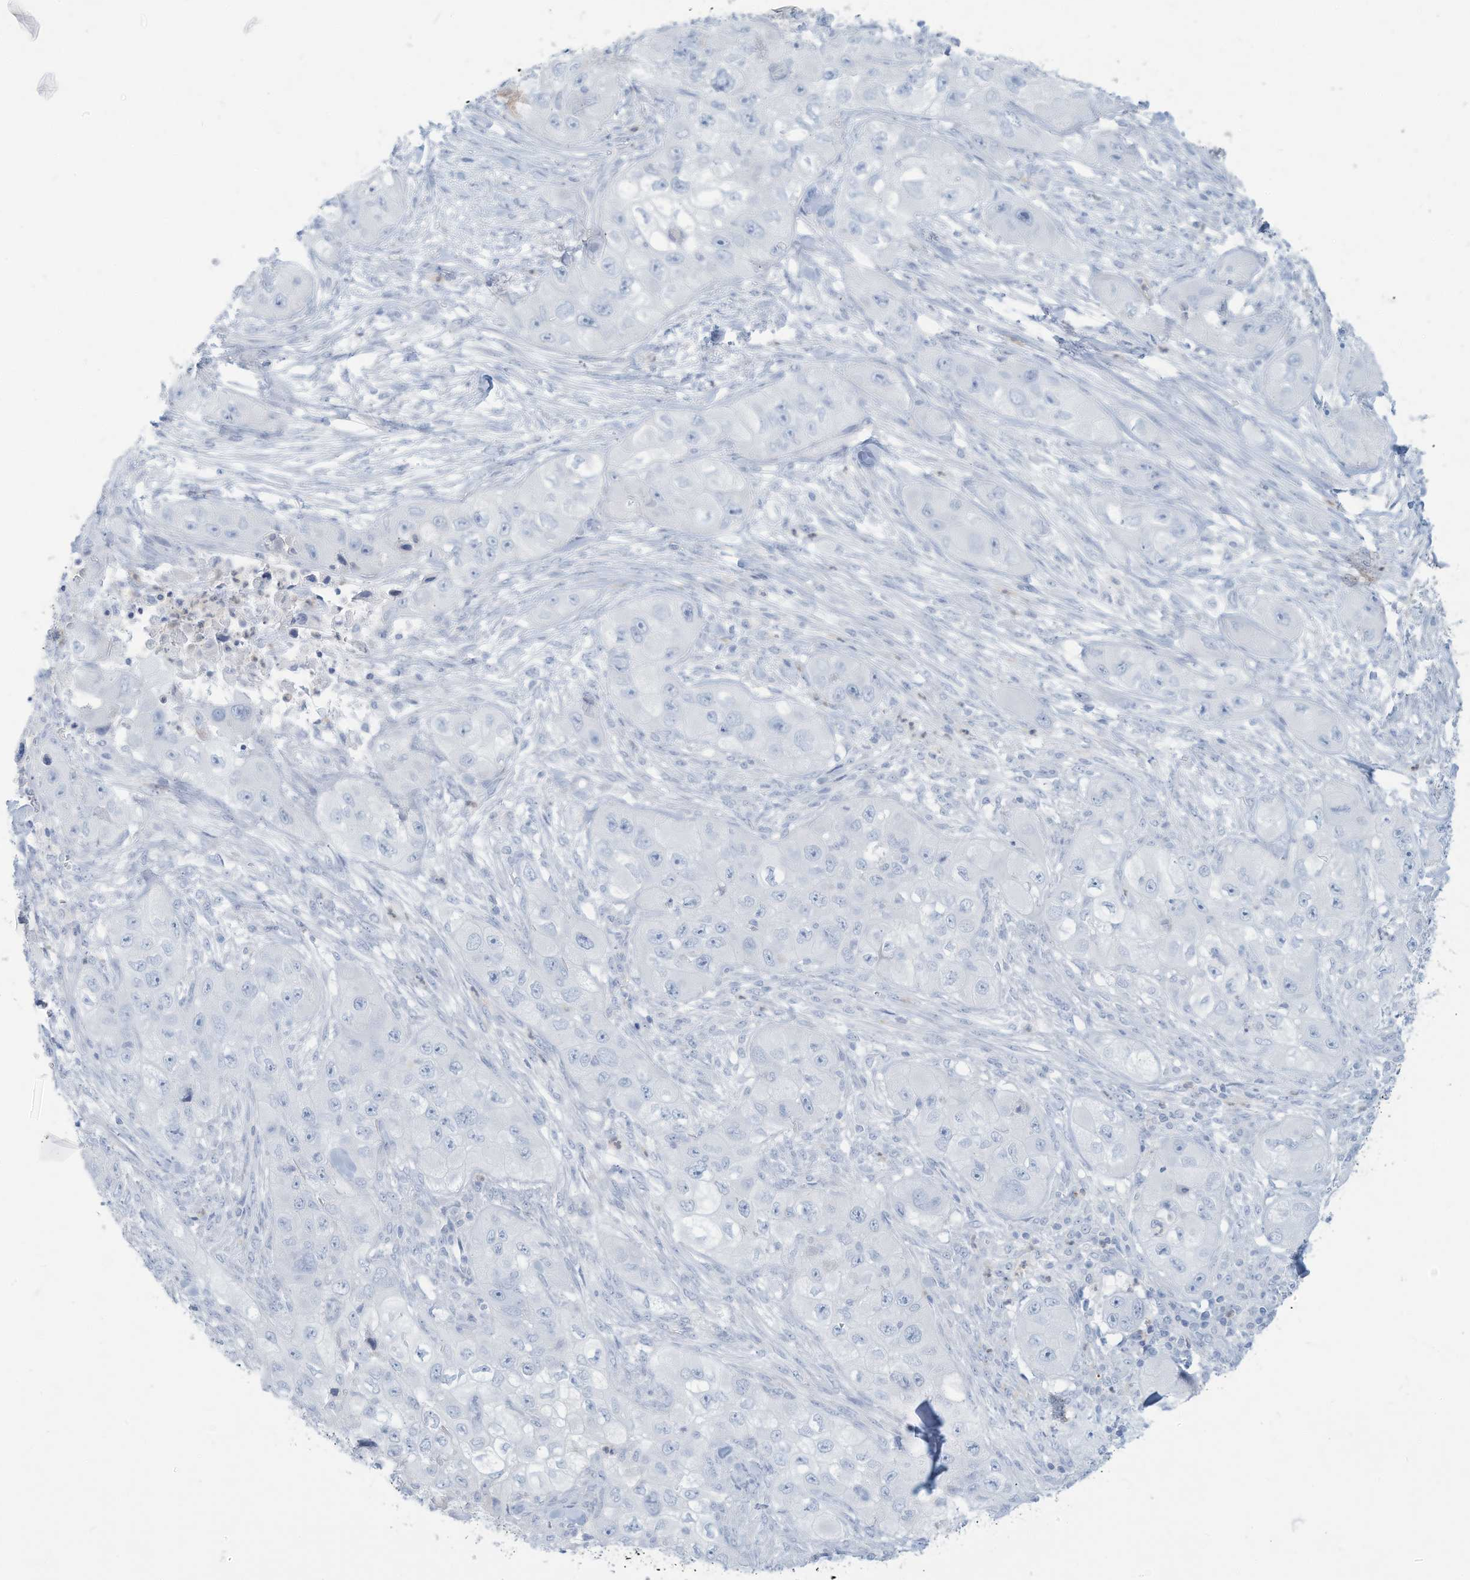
{"staining": {"intensity": "negative", "quantity": "none", "location": "none"}, "tissue": "skin cancer", "cell_type": "Tumor cells", "image_type": "cancer", "snomed": [{"axis": "morphology", "description": "Squamous cell carcinoma, NOS"}, {"axis": "topography", "description": "Skin"}, {"axis": "topography", "description": "Subcutis"}], "caption": "Immunohistochemistry micrograph of skin squamous cell carcinoma stained for a protein (brown), which reveals no expression in tumor cells. The staining was performed using DAB to visualize the protein expression in brown, while the nuclei were stained in blue with hematoxylin (Magnification: 20x).", "gene": "ERI2", "patient": {"sex": "male", "age": 73}}